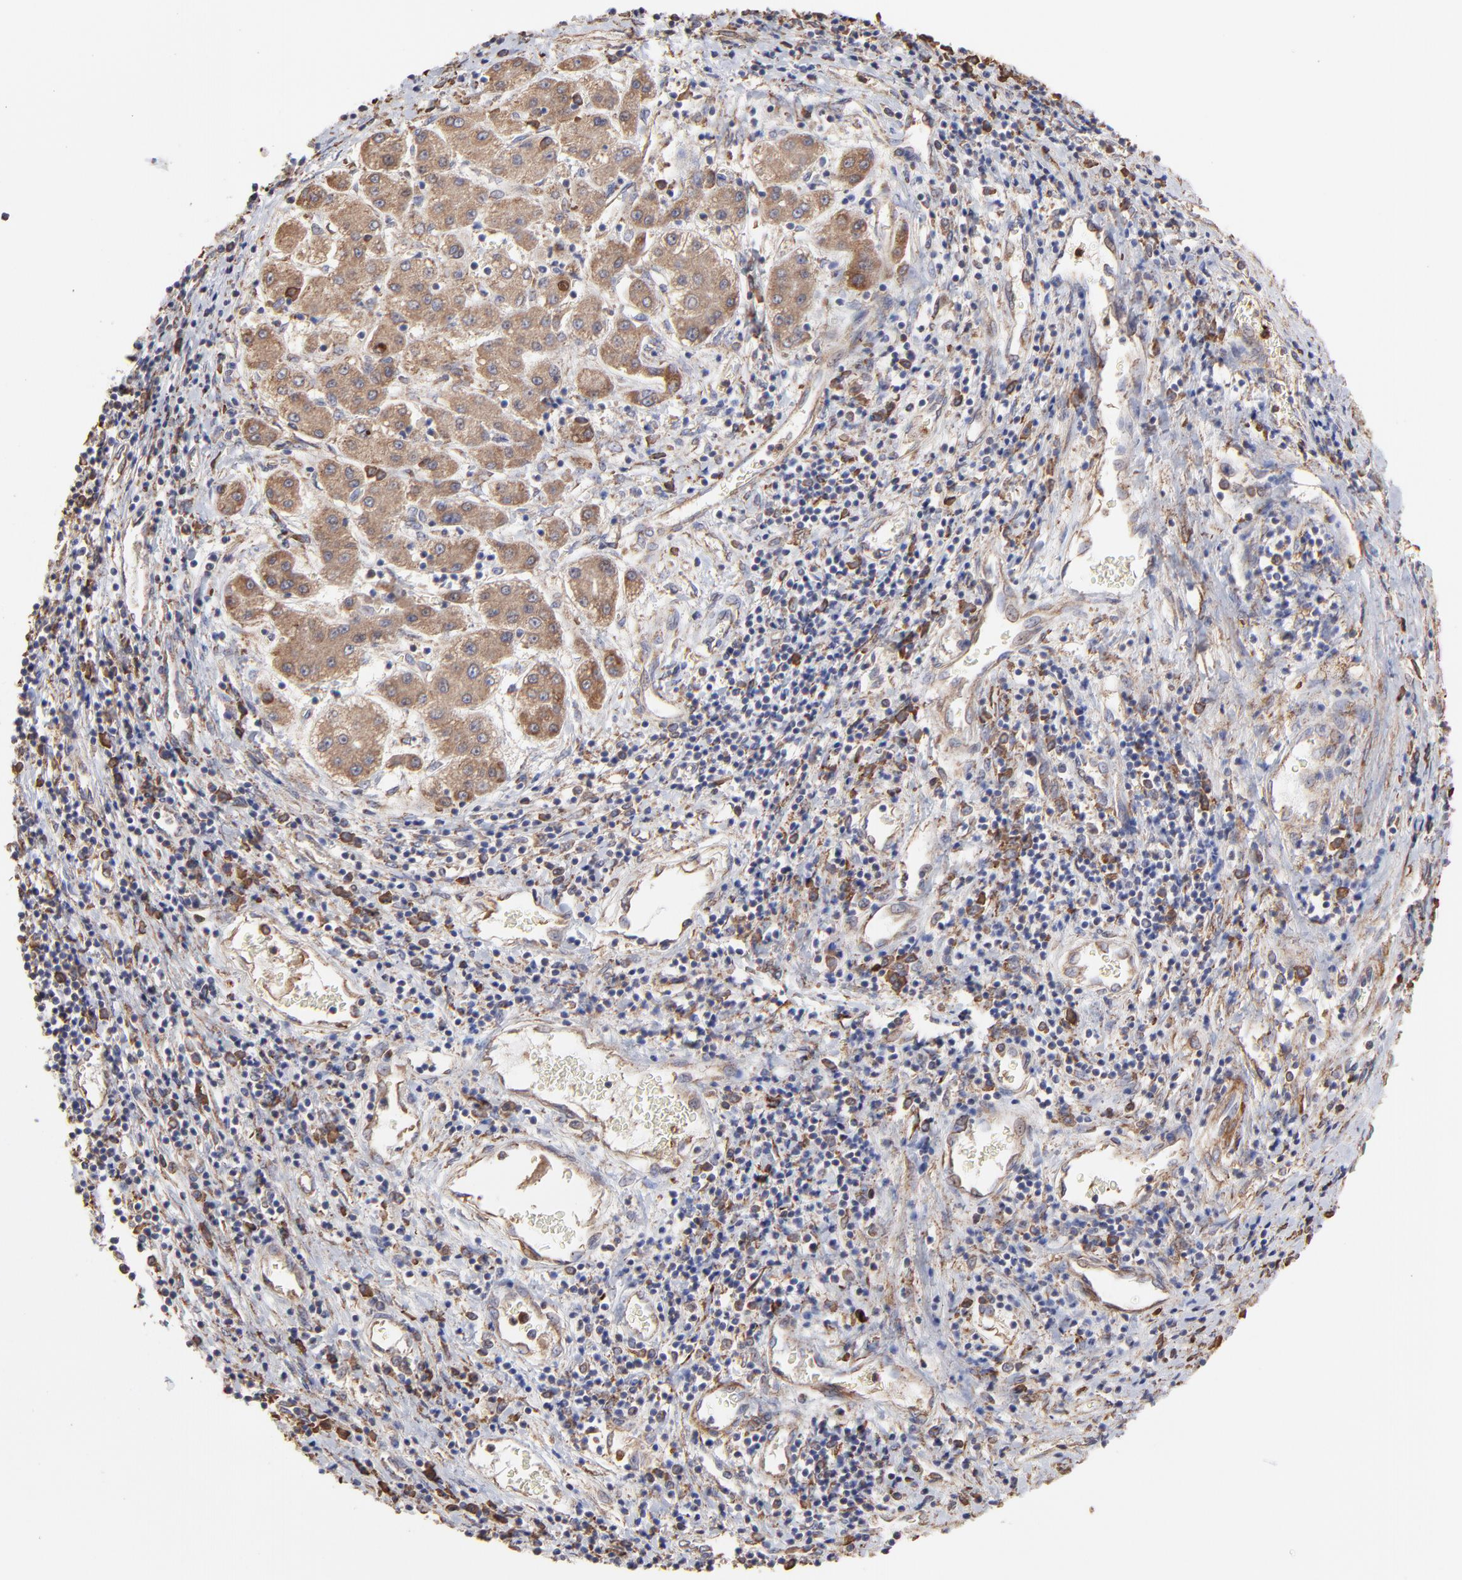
{"staining": {"intensity": "moderate", "quantity": ">75%", "location": "cytoplasmic/membranous"}, "tissue": "liver cancer", "cell_type": "Tumor cells", "image_type": "cancer", "snomed": [{"axis": "morphology", "description": "Carcinoma, Hepatocellular, NOS"}, {"axis": "topography", "description": "Liver"}], "caption": "Immunohistochemical staining of liver cancer (hepatocellular carcinoma) shows medium levels of moderate cytoplasmic/membranous protein expression in approximately >75% of tumor cells. The staining was performed using DAB (3,3'-diaminobenzidine), with brown indicating positive protein expression. Nuclei are stained blue with hematoxylin.", "gene": "PFKM", "patient": {"sex": "male", "age": 24}}